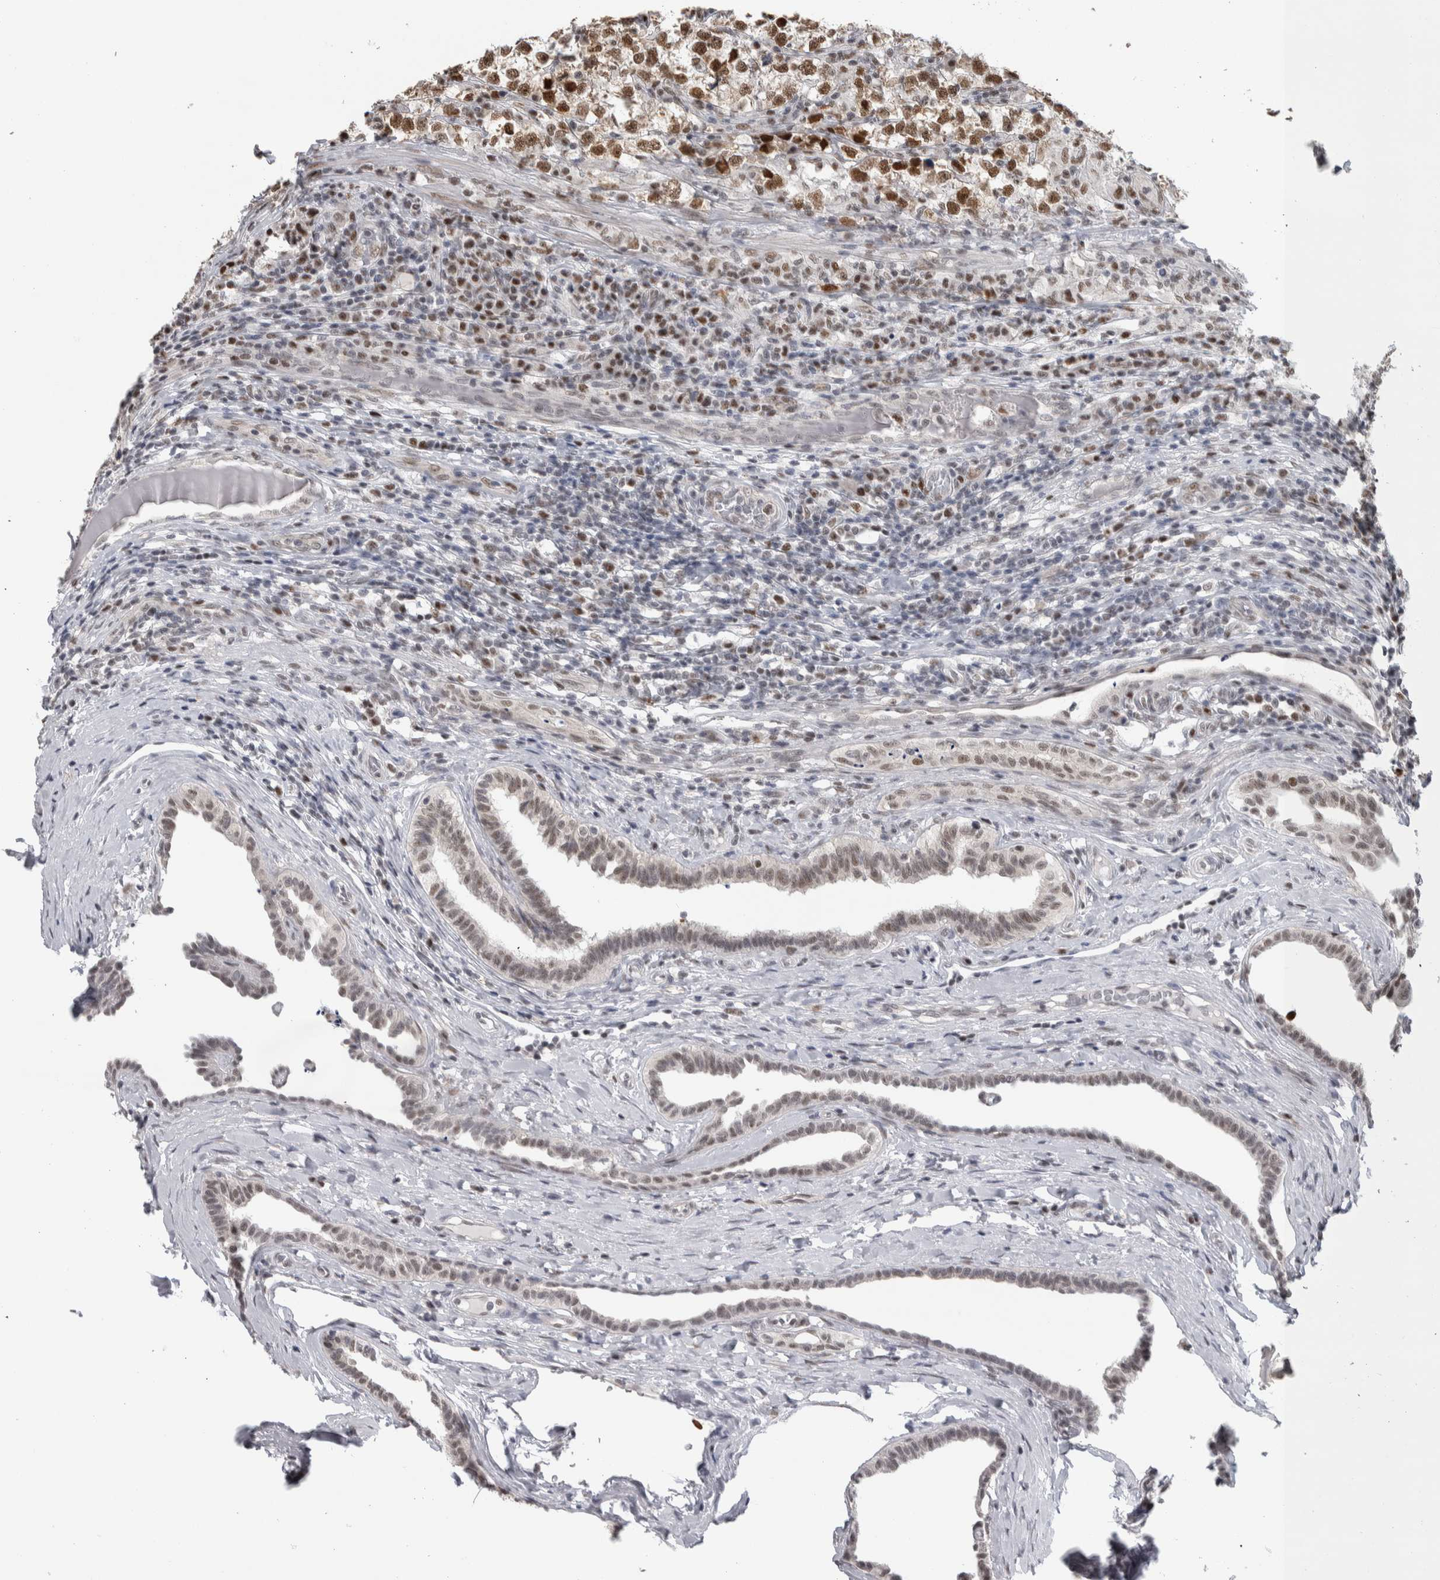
{"staining": {"intensity": "strong", "quantity": ">75%", "location": "nuclear"}, "tissue": "testis cancer", "cell_type": "Tumor cells", "image_type": "cancer", "snomed": [{"axis": "morphology", "description": "Normal tissue, NOS"}, {"axis": "morphology", "description": "Seminoma, NOS"}, {"axis": "topography", "description": "Testis"}], "caption": "Protein staining by immunohistochemistry (IHC) shows strong nuclear positivity in approximately >75% of tumor cells in testis seminoma.", "gene": "HEXIM2", "patient": {"sex": "male", "age": 43}}